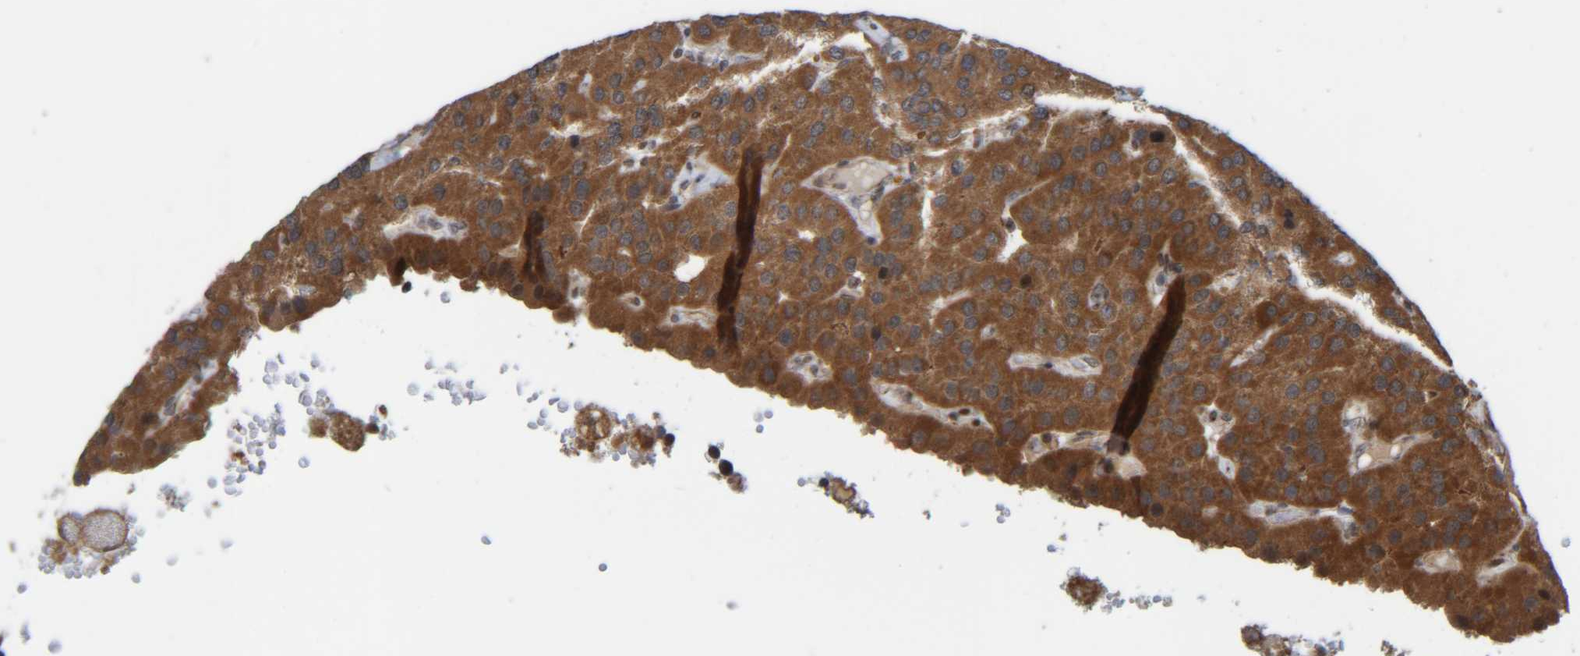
{"staining": {"intensity": "strong", "quantity": ">75%", "location": "cytoplasmic/membranous,nuclear"}, "tissue": "parathyroid gland", "cell_type": "Glandular cells", "image_type": "normal", "snomed": [{"axis": "morphology", "description": "Normal tissue, NOS"}, {"axis": "morphology", "description": "Adenoma, NOS"}, {"axis": "topography", "description": "Parathyroid gland"}], "caption": "High-power microscopy captured an IHC photomicrograph of benign parathyroid gland, revealing strong cytoplasmic/membranous,nuclear staining in approximately >75% of glandular cells.", "gene": "CCDC57", "patient": {"sex": "female", "age": 86}}